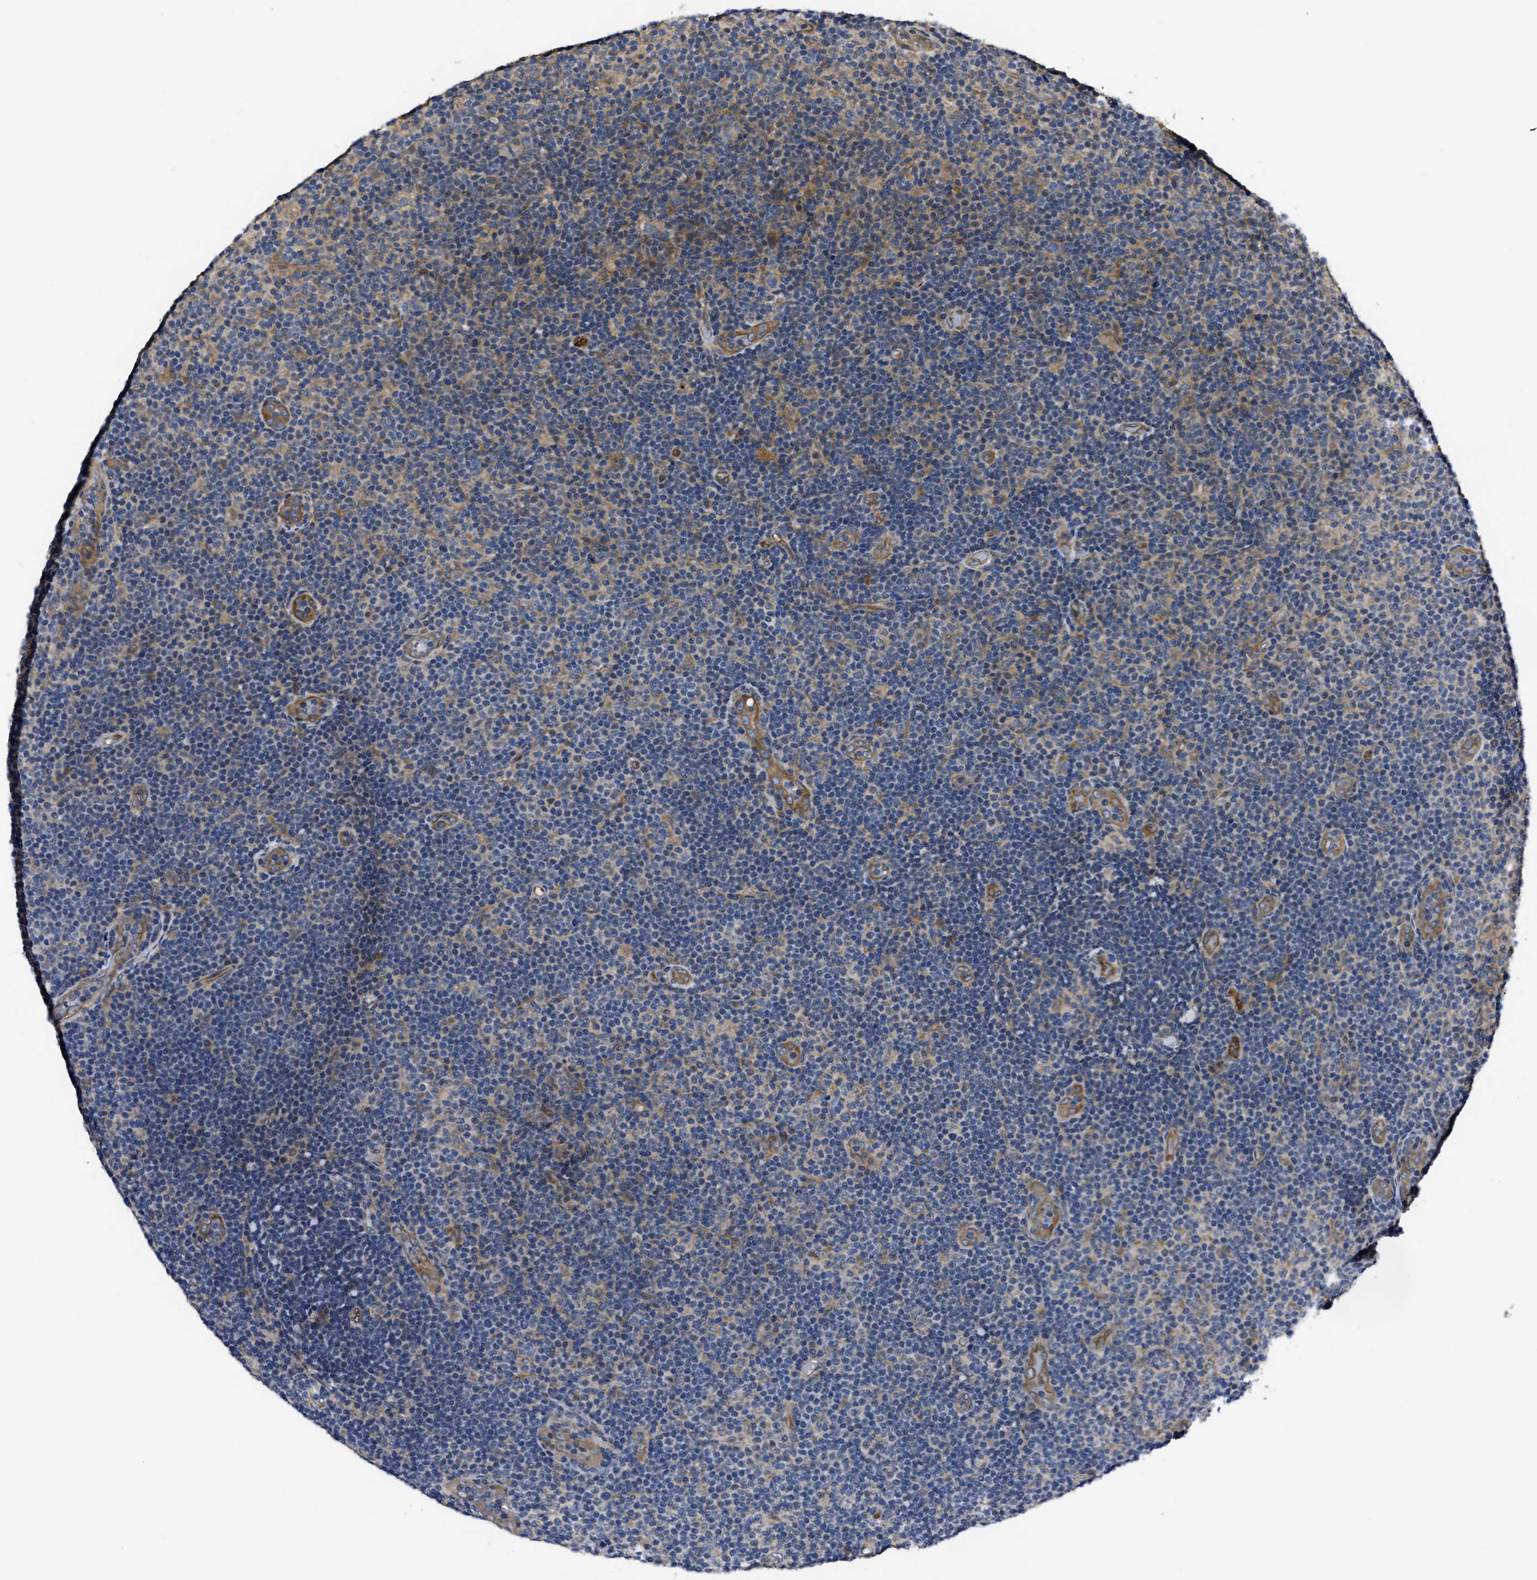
{"staining": {"intensity": "weak", "quantity": "<25%", "location": "cytoplasmic/membranous"}, "tissue": "lymphoma", "cell_type": "Tumor cells", "image_type": "cancer", "snomed": [{"axis": "morphology", "description": "Malignant lymphoma, non-Hodgkin's type, Low grade"}, {"axis": "topography", "description": "Lymph node"}], "caption": "The immunohistochemistry micrograph has no significant positivity in tumor cells of lymphoma tissue.", "gene": "ERC1", "patient": {"sex": "male", "age": 83}}